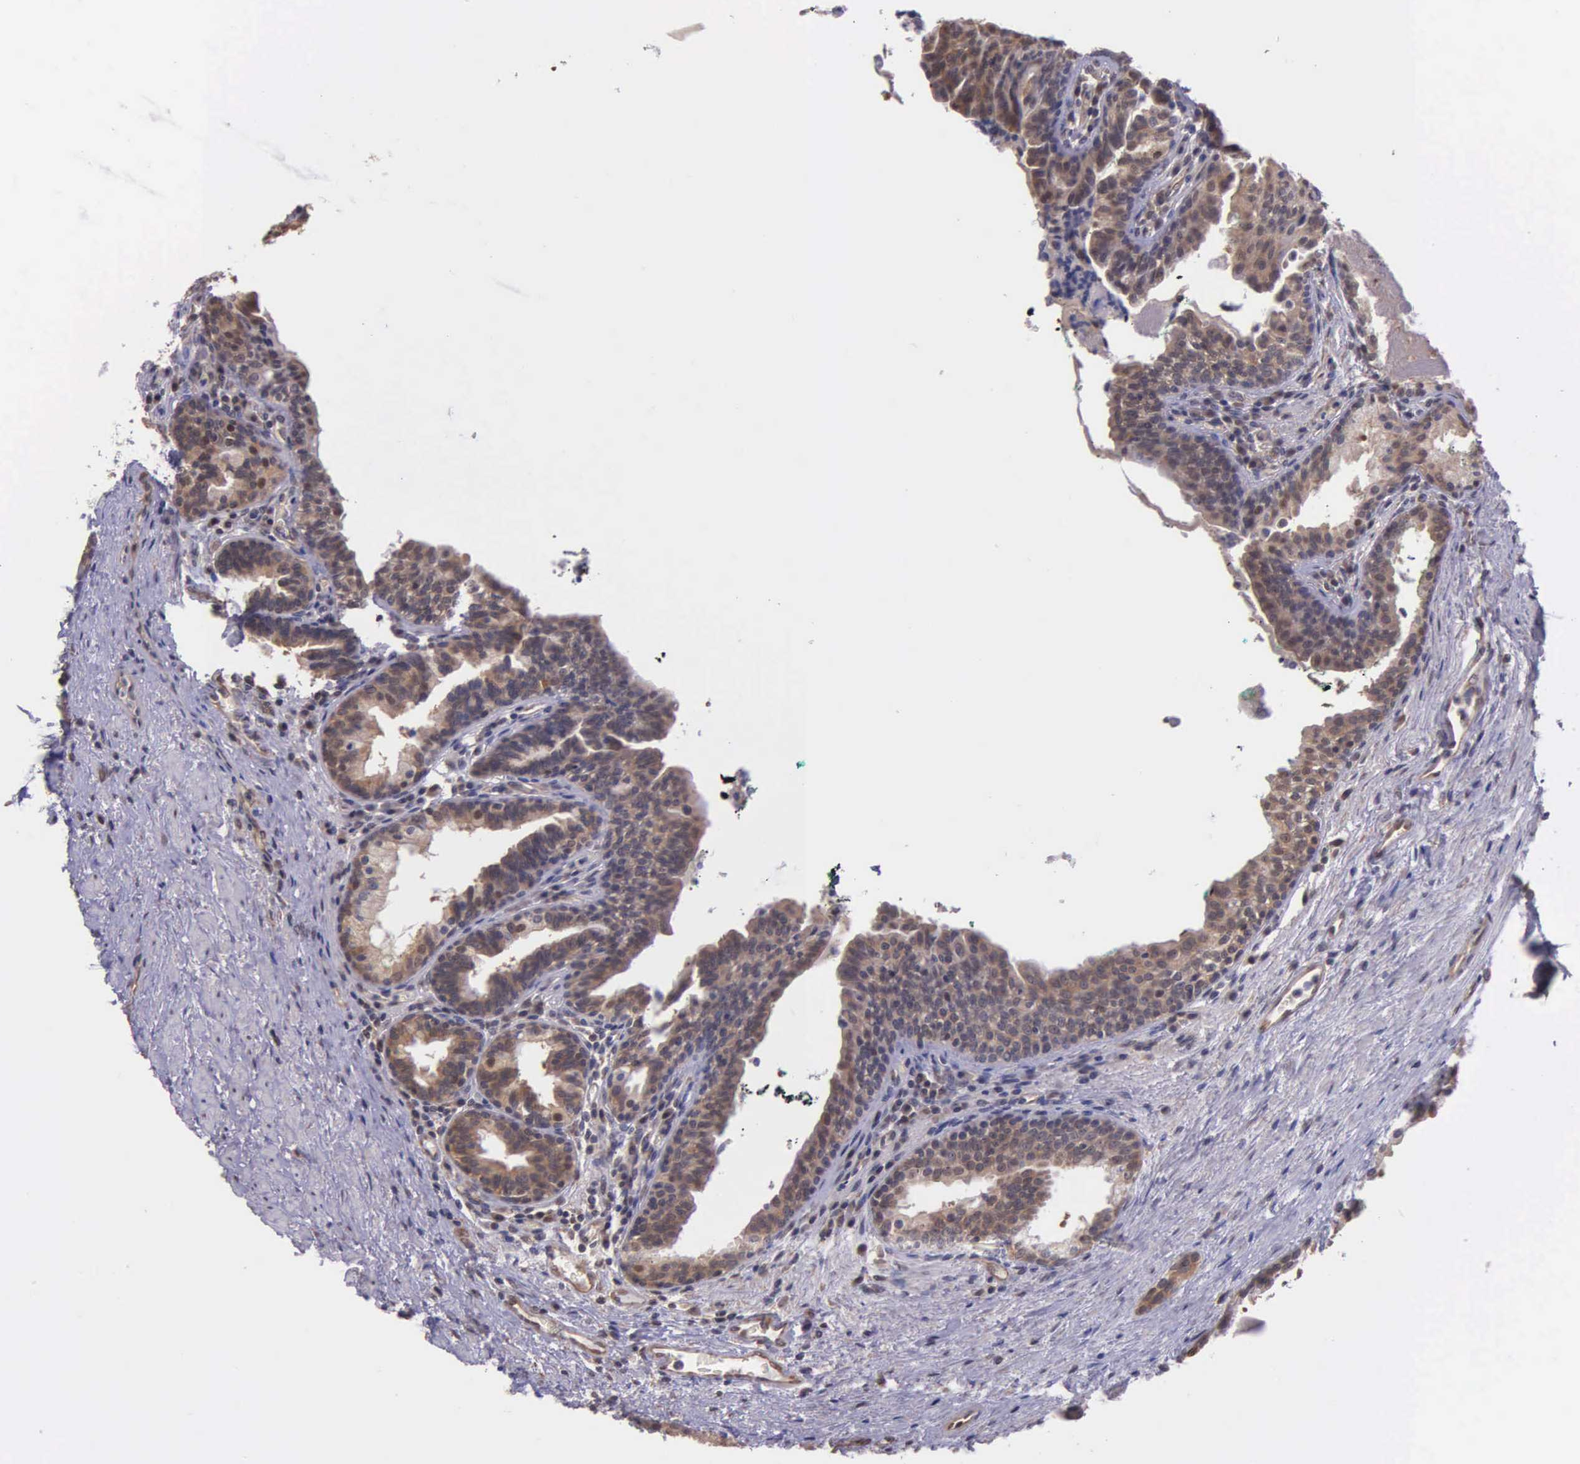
{"staining": {"intensity": "moderate", "quantity": ">75%", "location": "cytoplasmic/membranous,nuclear"}, "tissue": "prostate", "cell_type": "Glandular cells", "image_type": "normal", "snomed": [{"axis": "morphology", "description": "Normal tissue, NOS"}, {"axis": "topography", "description": "Prostate"}], "caption": "IHC histopathology image of normal human prostate stained for a protein (brown), which shows medium levels of moderate cytoplasmic/membranous,nuclear expression in about >75% of glandular cells.", "gene": "PSMC1", "patient": {"sex": "male", "age": 65}}